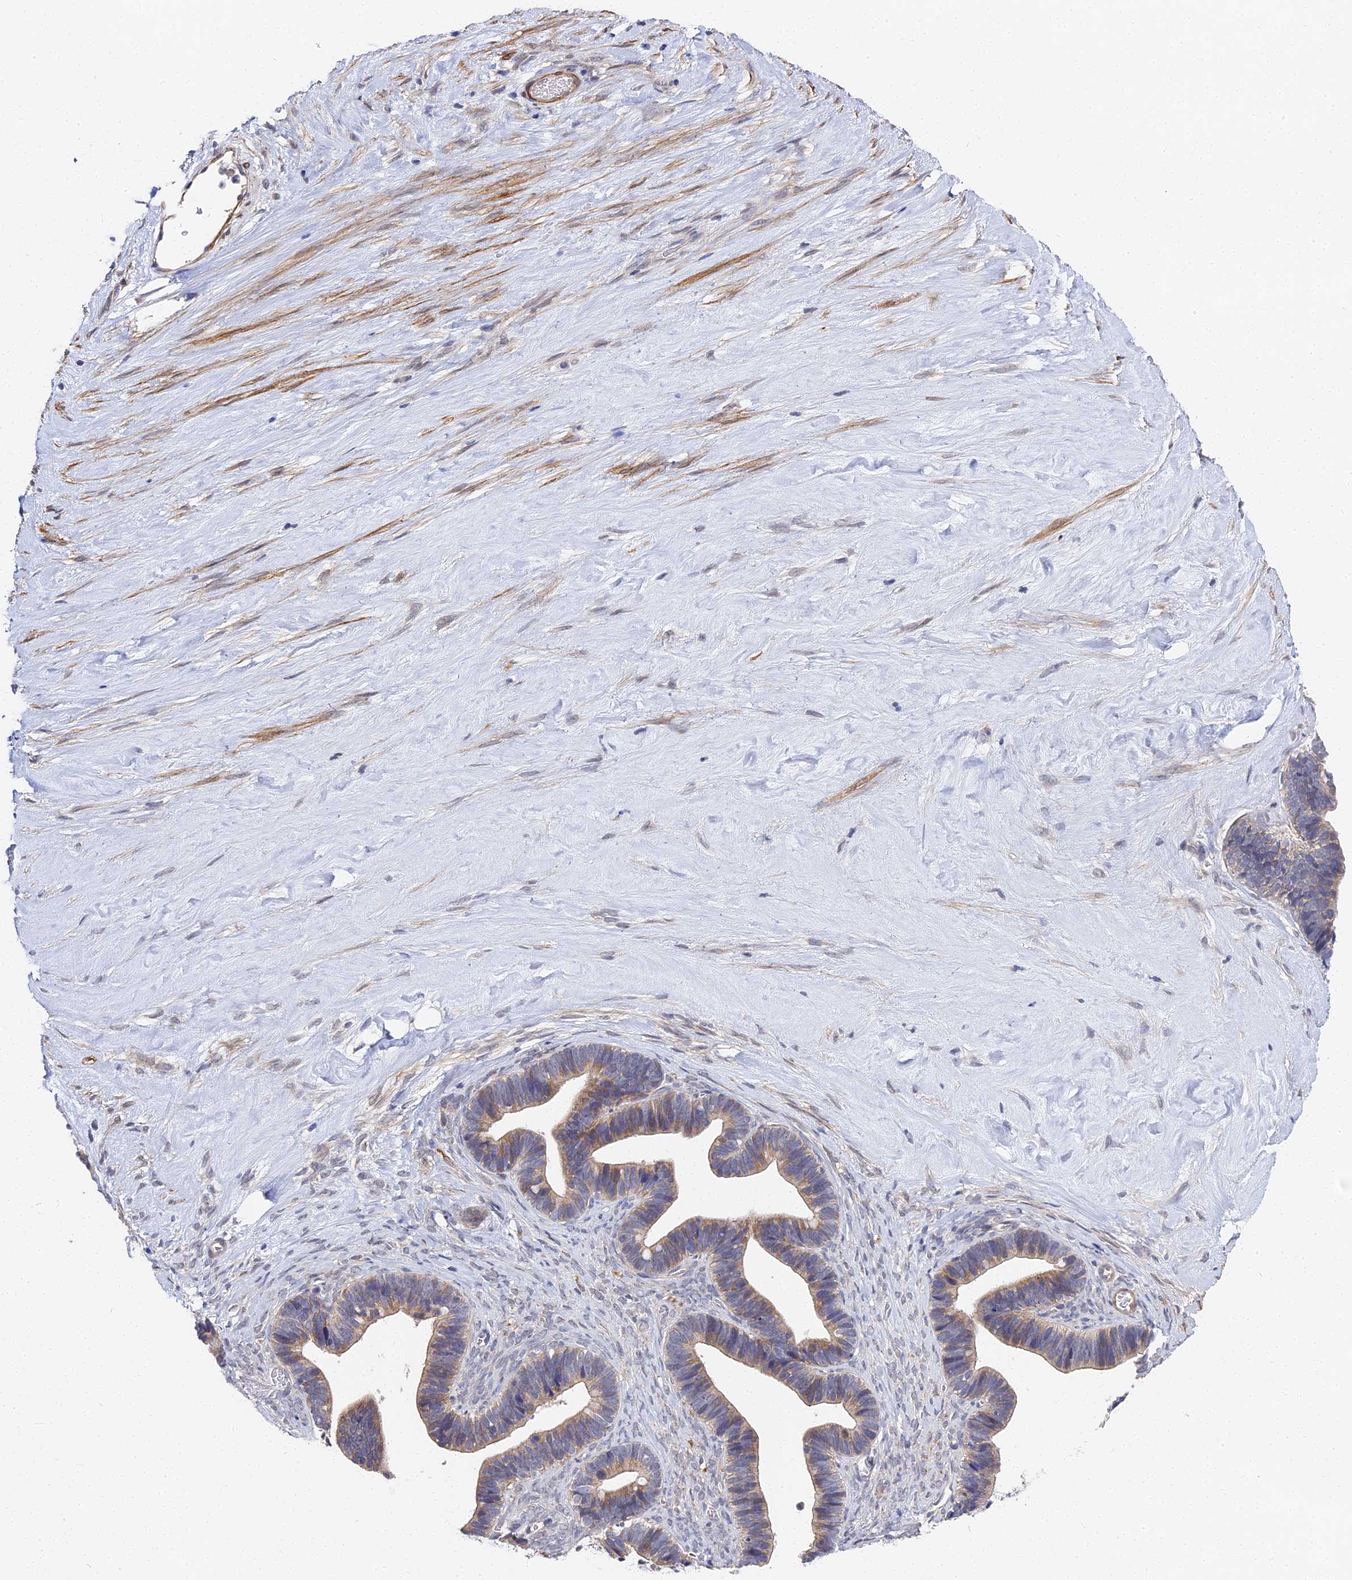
{"staining": {"intensity": "moderate", "quantity": ">75%", "location": "cytoplasmic/membranous"}, "tissue": "ovarian cancer", "cell_type": "Tumor cells", "image_type": "cancer", "snomed": [{"axis": "morphology", "description": "Cystadenocarcinoma, serous, NOS"}, {"axis": "topography", "description": "Ovary"}], "caption": "A brown stain shows moderate cytoplasmic/membranous staining of a protein in human ovarian cancer (serous cystadenocarcinoma) tumor cells.", "gene": "CCDC113", "patient": {"sex": "female", "age": 56}}